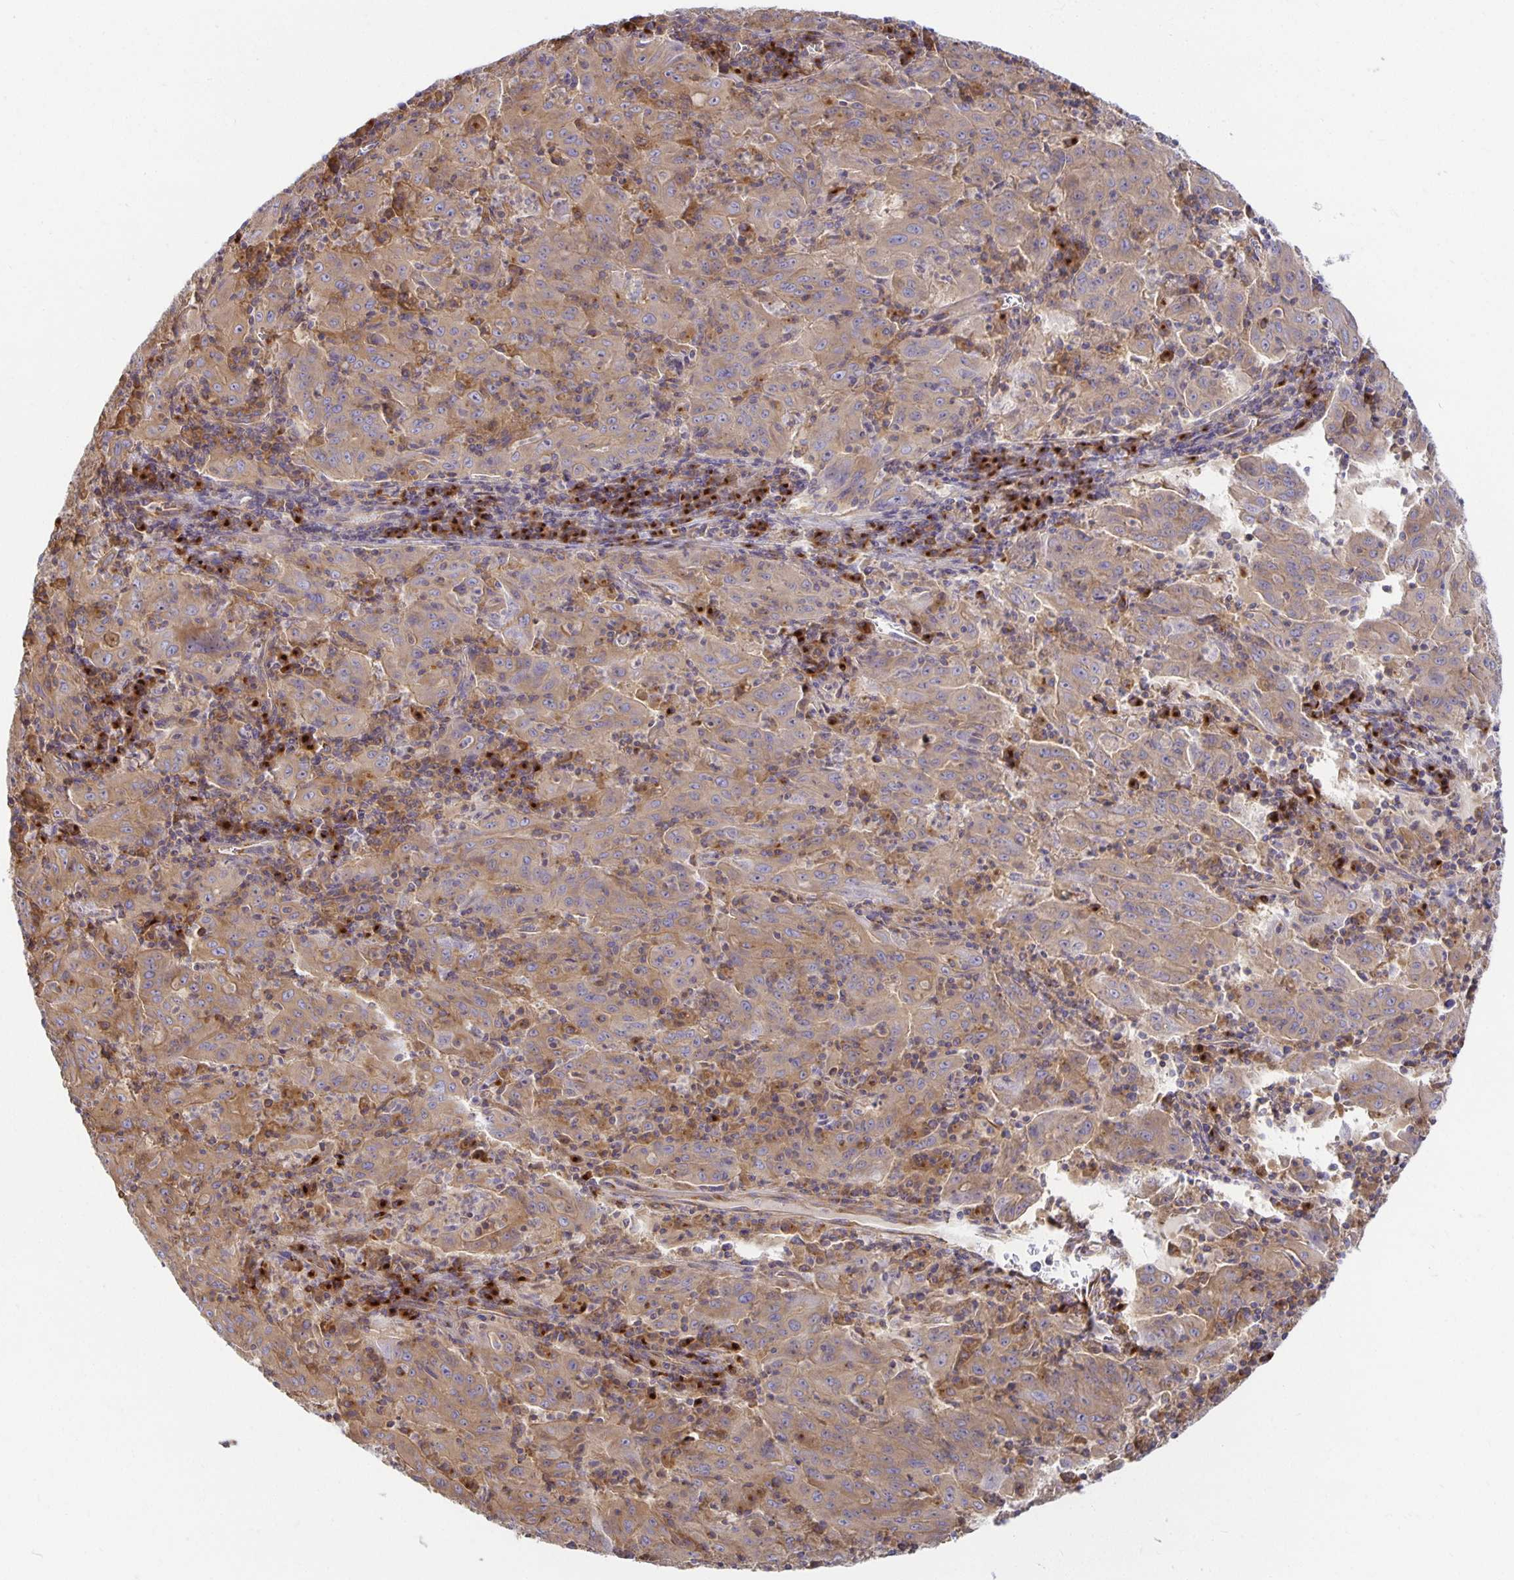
{"staining": {"intensity": "weak", "quantity": ">75%", "location": "cytoplasmic/membranous"}, "tissue": "pancreatic cancer", "cell_type": "Tumor cells", "image_type": "cancer", "snomed": [{"axis": "morphology", "description": "Adenocarcinoma, NOS"}, {"axis": "topography", "description": "Pancreas"}], "caption": "Immunohistochemical staining of human pancreatic adenocarcinoma demonstrates low levels of weak cytoplasmic/membranous protein positivity in approximately >75% of tumor cells. The staining was performed using DAB (3,3'-diaminobenzidine), with brown indicating positive protein expression. Nuclei are stained blue with hematoxylin.", "gene": "USO1", "patient": {"sex": "male", "age": 63}}